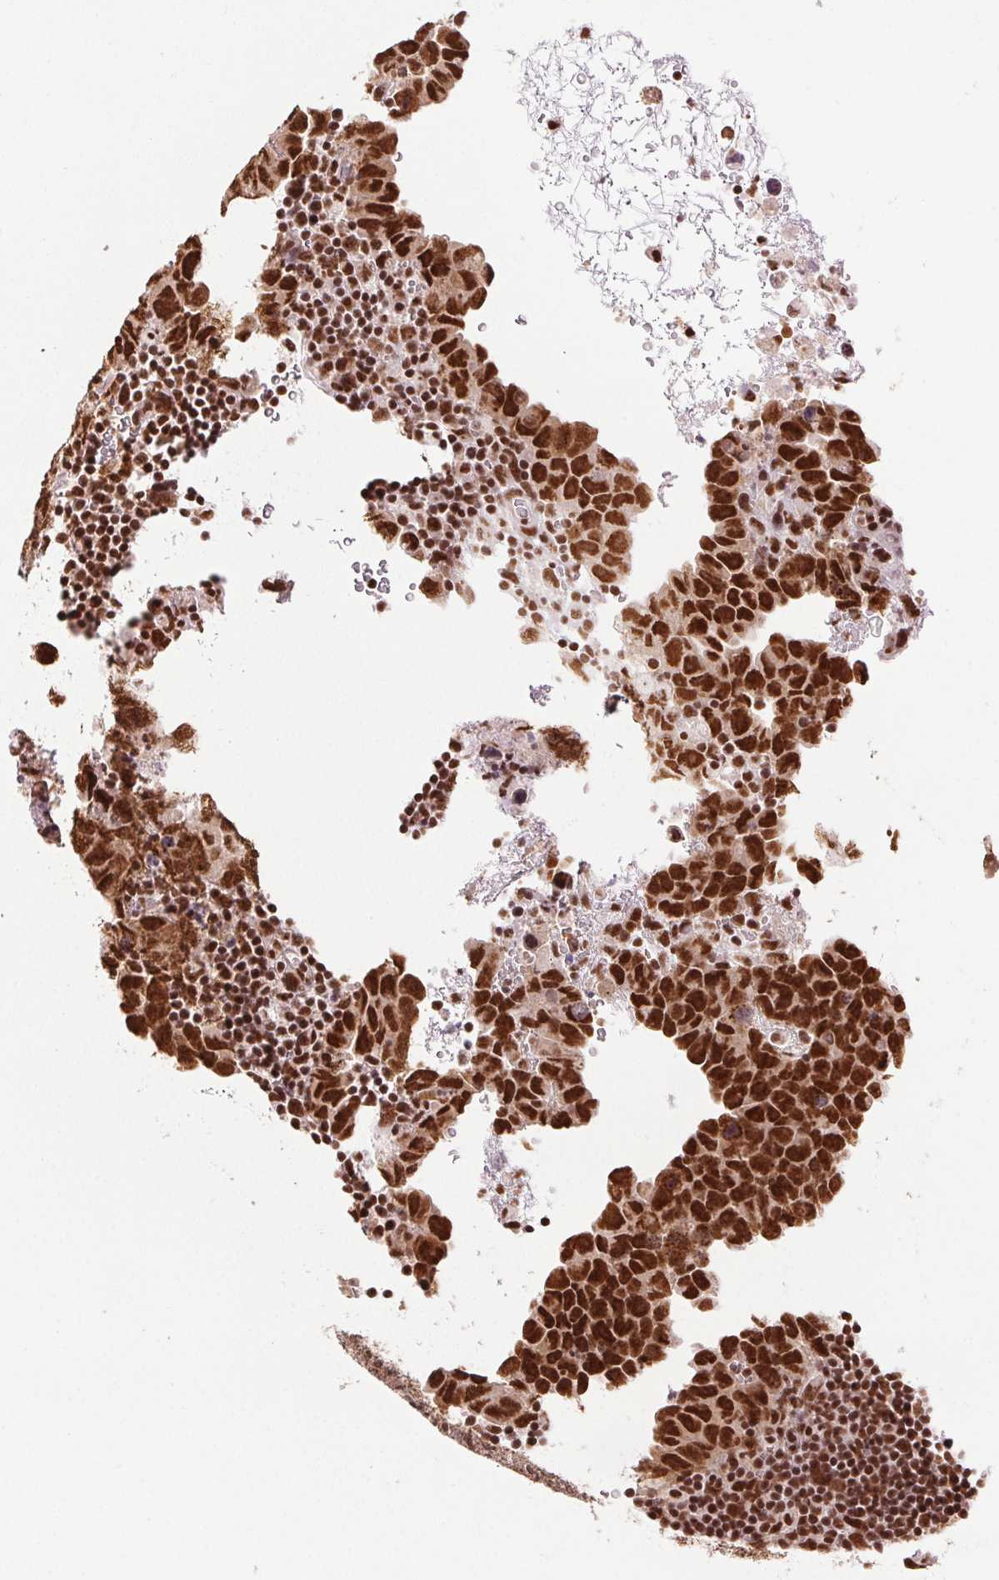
{"staining": {"intensity": "strong", "quantity": ">75%", "location": "nuclear"}, "tissue": "testis cancer", "cell_type": "Tumor cells", "image_type": "cancer", "snomed": [{"axis": "morphology", "description": "Carcinoma, Embryonal, NOS"}, {"axis": "topography", "description": "Testis"}], "caption": "A micrograph showing strong nuclear staining in about >75% of tumor cells in embryonal carcinoma (testis), as visualized by brown immunohistochemical staining.", "gene": "IK", "patient": {"sex": "male", "age": 24}}